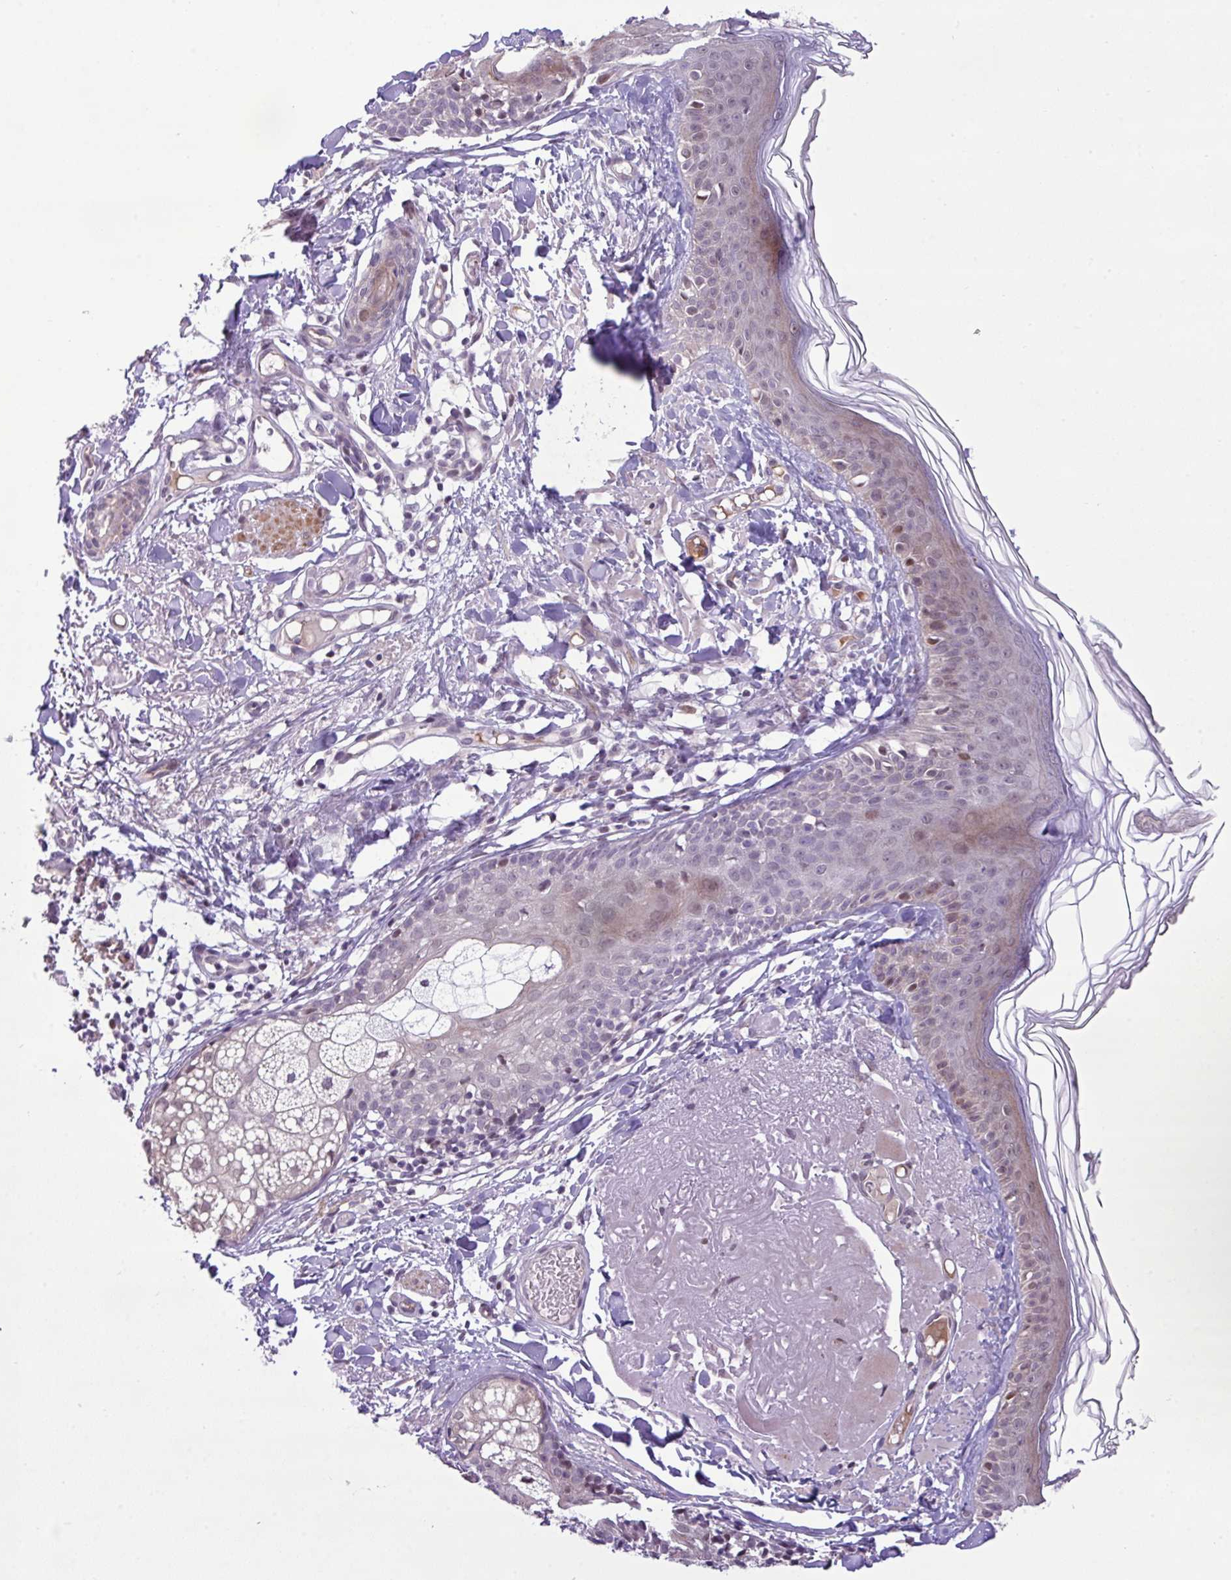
{"staining": {"intensity": "negative", "quantity": "none", "location": "none"}, "tissue": "skin", "cell_type": "Fibroblasts", "image_type": "normal", "snomed": [{"axis": "morphology", "description": "Normal tissue, NOS"}, {"axis": "morphology", "description": "Malignant melanoma, NOS"}, {"axis": "topography", "description": "Skin"}], "caption": "Immunohistochemical staining of unremarkable human skin displays no significant staining in fibroblasts. (Immunohistochemistry (ihc), brightfield microscopy, high magnification).", "gene": "YLPM1", "patient": {"sex": "male", "age": 80}}